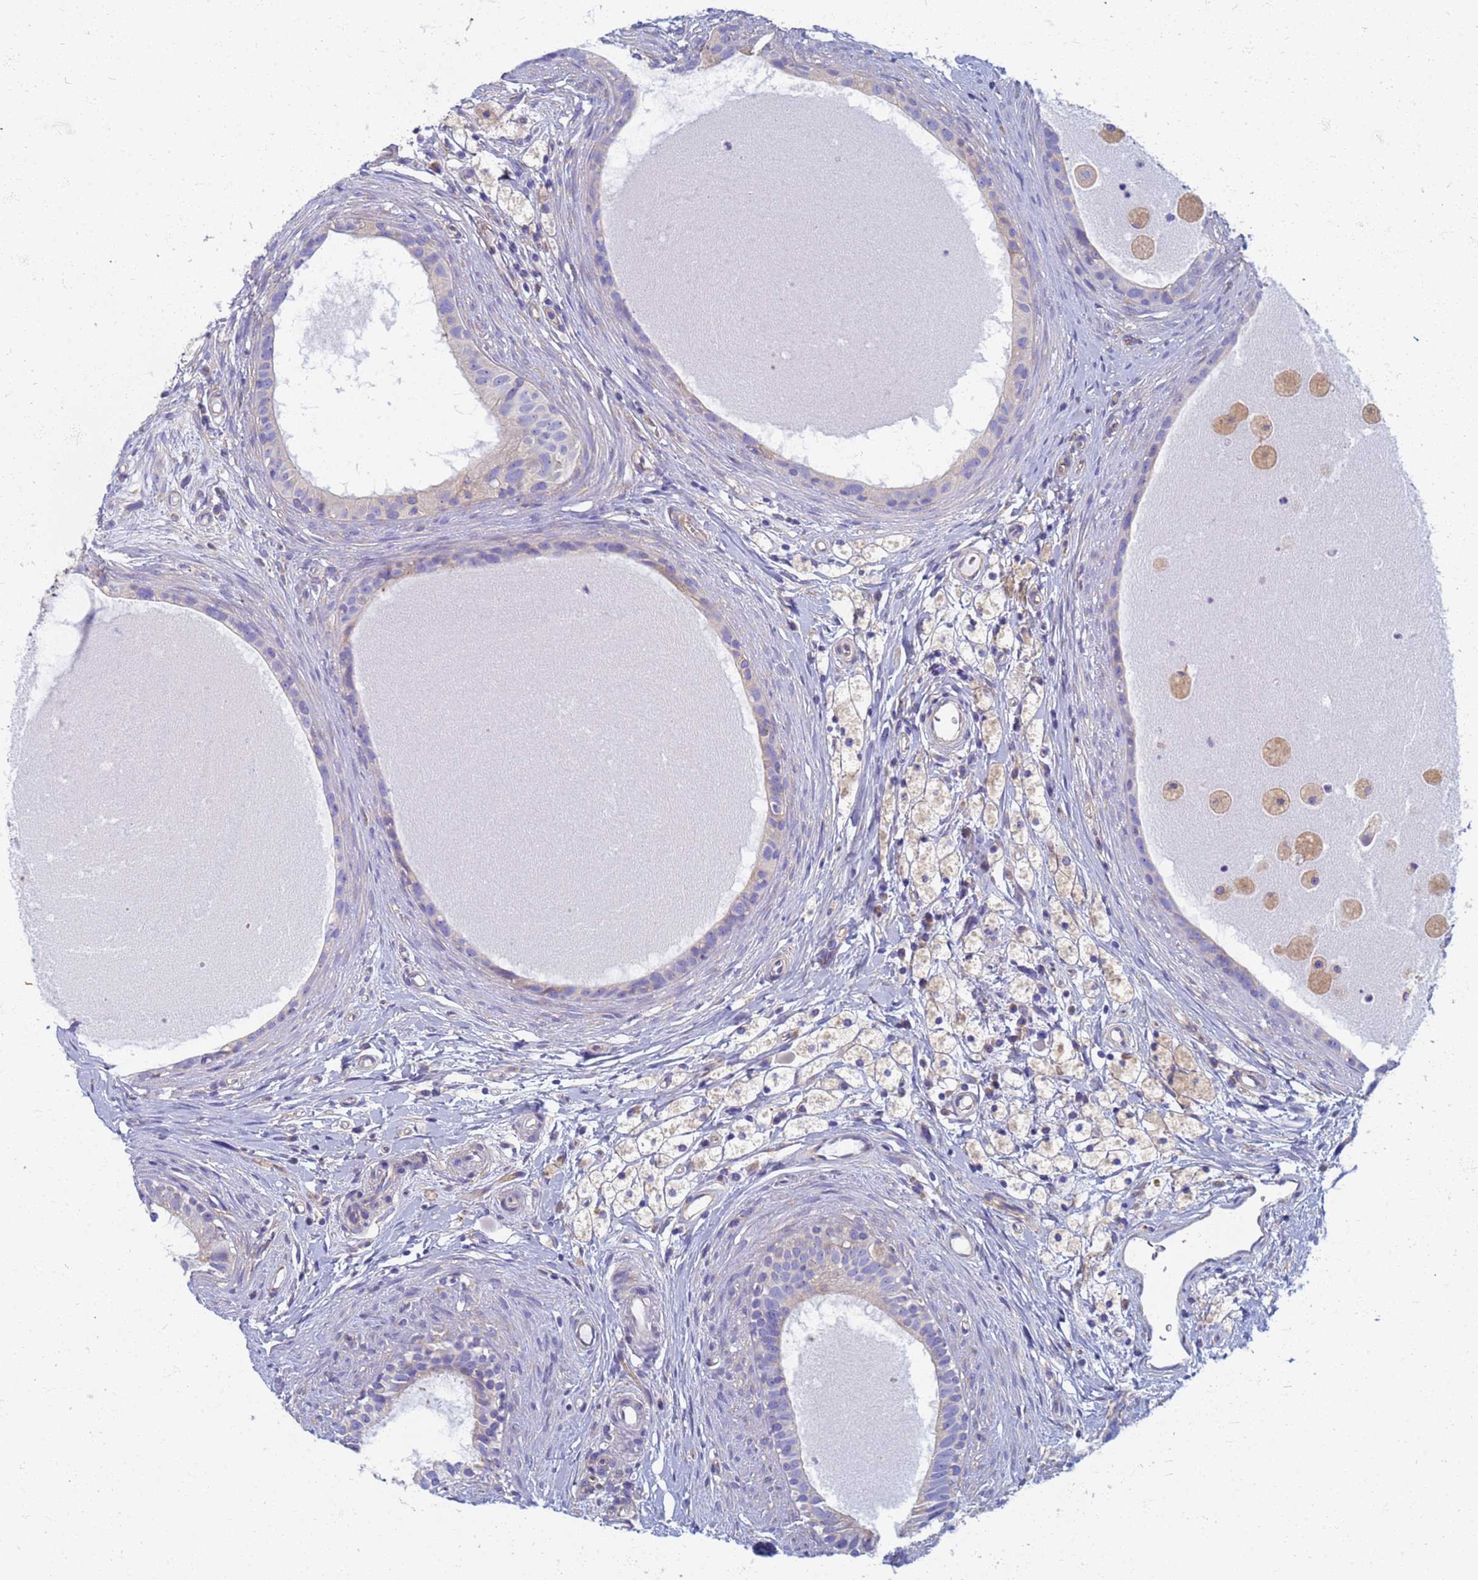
{"staining": {"intensity": "weak", "quantity": "25%-75%", "location": "cytoplasmic/membranous"}, "tissue": "epididymis", "cell_type": "Glandular cells", "image_type": "normal", "snomed": [{"axis": "morphology", "description": "Normal tissue, NOS"}, {"axis": "topography", "description": "Epididymis"}], "caption": "The image demonstrates immunohistochemical staining of normal epididymis. There is weak cytoplasmic/membranous staining is seen in about 25%-75% of glandular cells.", "gene": "EEA1", "patient": {"sex": "male", "age": 80}}